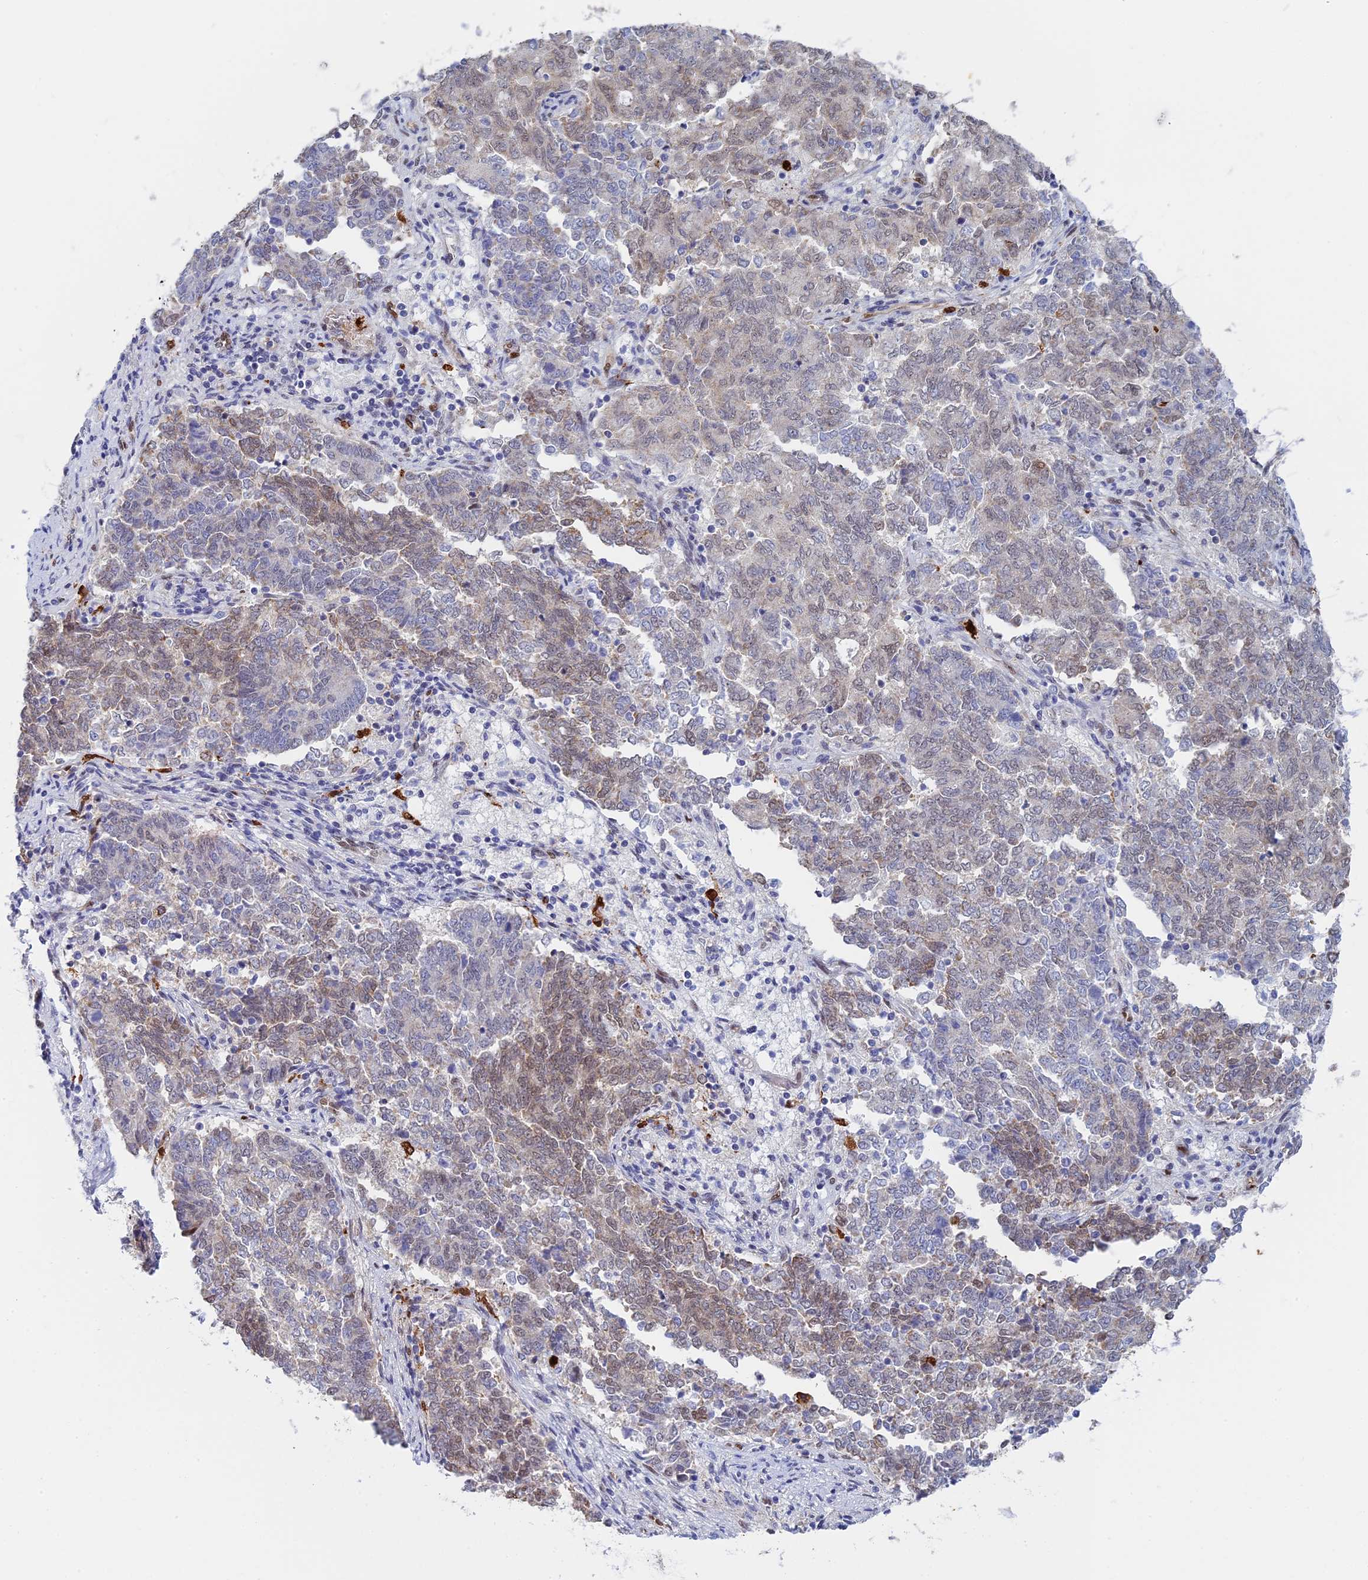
{"staining": {"intensity": "weak", "quantity": "<25%", "location": "nuclear"}, "tissue": "endometrial cancer", "cell_type": "Tumor cells", "image_type": "cancer", "snomed": [{"axis": "morphology", "description": "Adenocarcinoma, NOS"}, {"axis": "topography", "description": "Endometrium"}], "caption": "This is an IHC image of endometrial cancer. There is no expression in tumor cells.", "gene": "SLC26A1", "patient": {"sex": "female", "age": 80}}